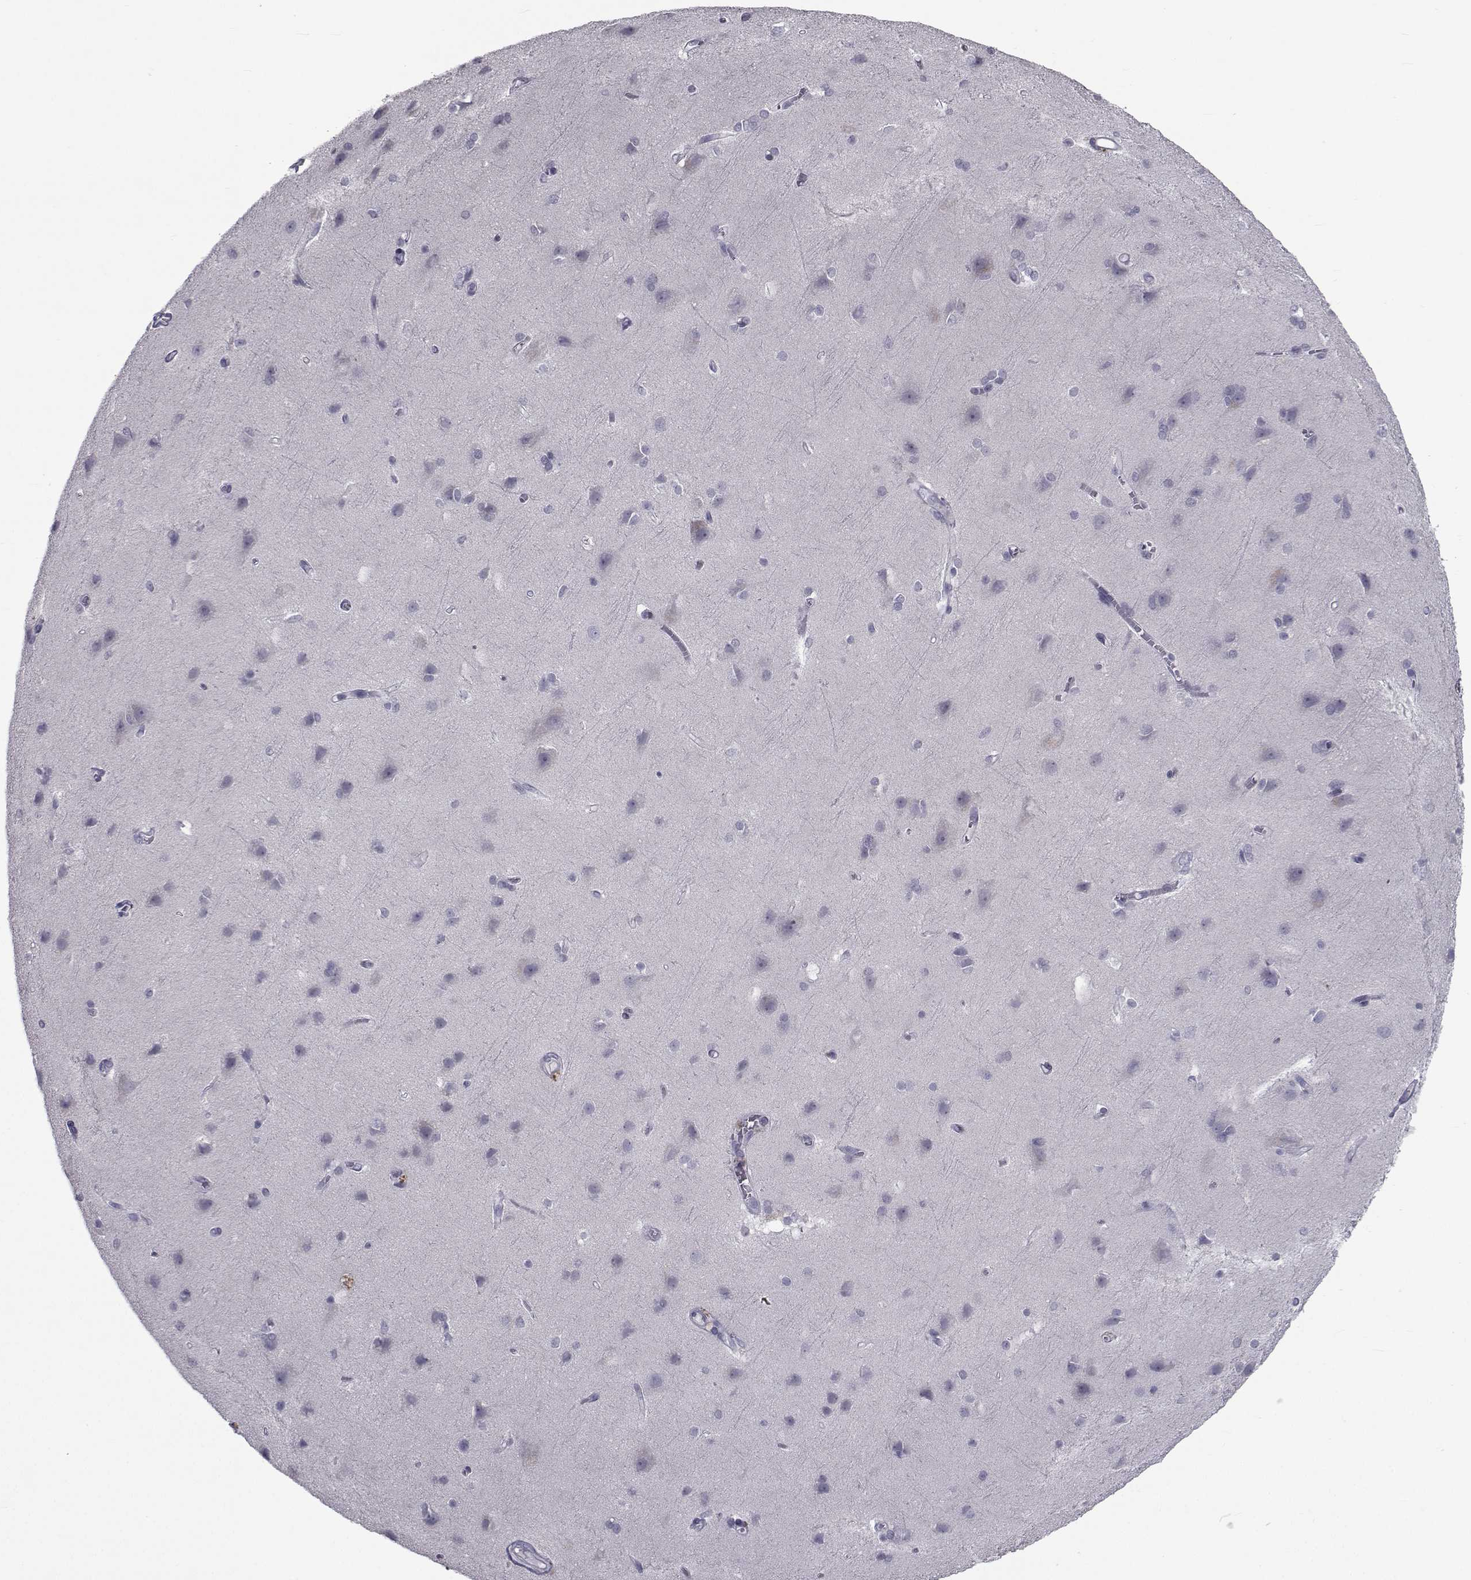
{"staining": {"intensity": "negative", "quantity": "none", "location": "none"}, "tissue": "cerebral cortex", "cell_type": "Endothelial cells", "image_type": "normal", "snomed": [{"axis": "morphology", "description": "Normal tissue, NOS"}, {"axis": "topography", "description": "Cerebral cortex"}], "caption": "An immunohistochemistry (IHC) photomicrograph of unremarkable cerebral cortex is shown. There is no staining in endothelial cells of cerebral cortex.", "gene": "PAX2", "patient": {"sex": "male", "age": 37}}